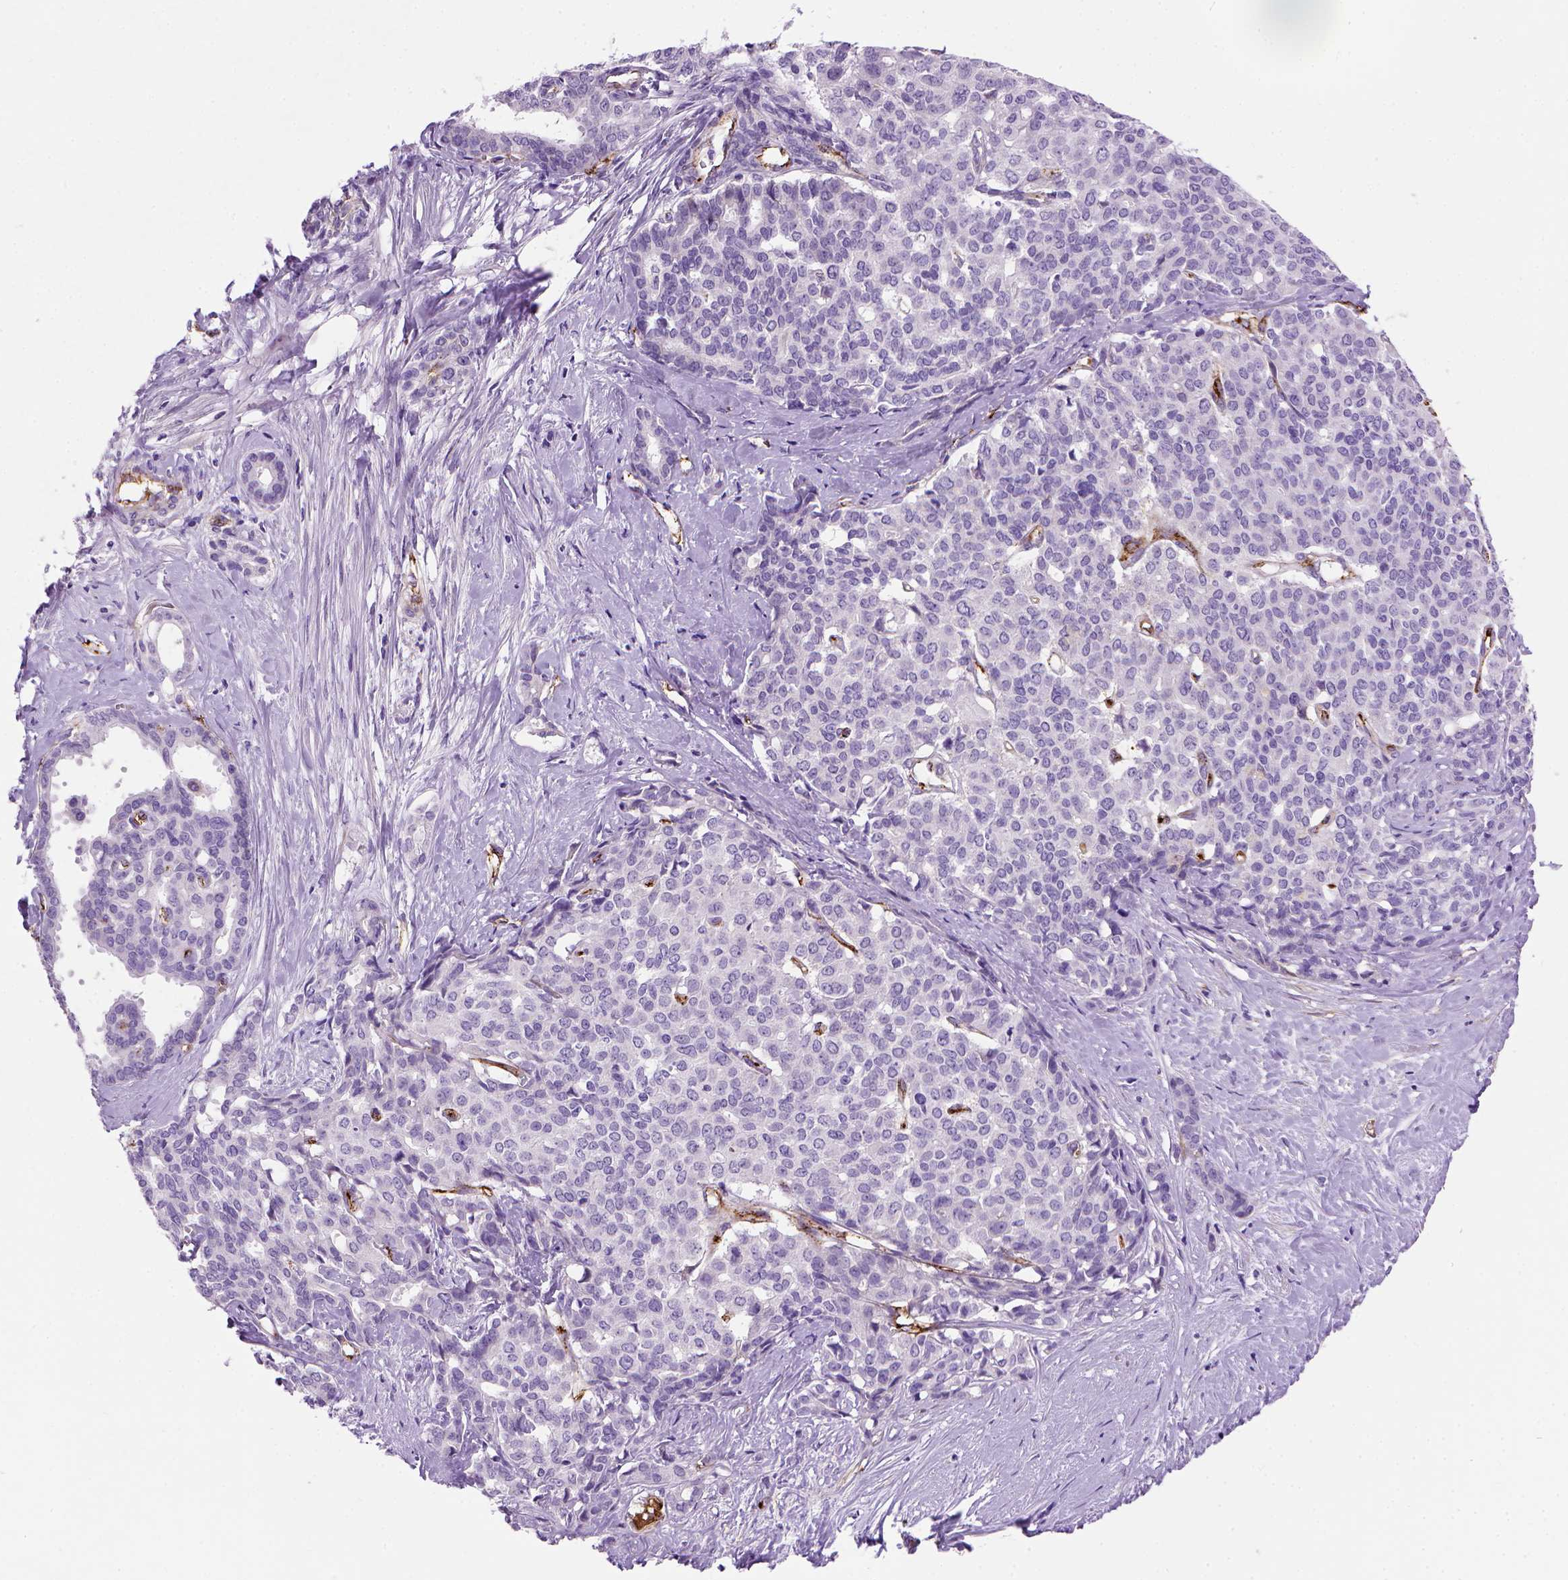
{"staining": {"intensity": "negative", "quantity": "none", "location": "none"}, "tissue": "liver cancer", "cell_type": "Tumor cells", "image_type": "cancer", "snomed": [{"axis": "morphology", "description": "Cholangiocarcinoma"}, {"axis": "topography", "description": "Liver"}], "caption": "This is an immunohistochemistry photomicrograph of liver cancer. There is no expression in tumor cells.", "gene": "VWF", "patient": {"sex": "female", "age": 47}}